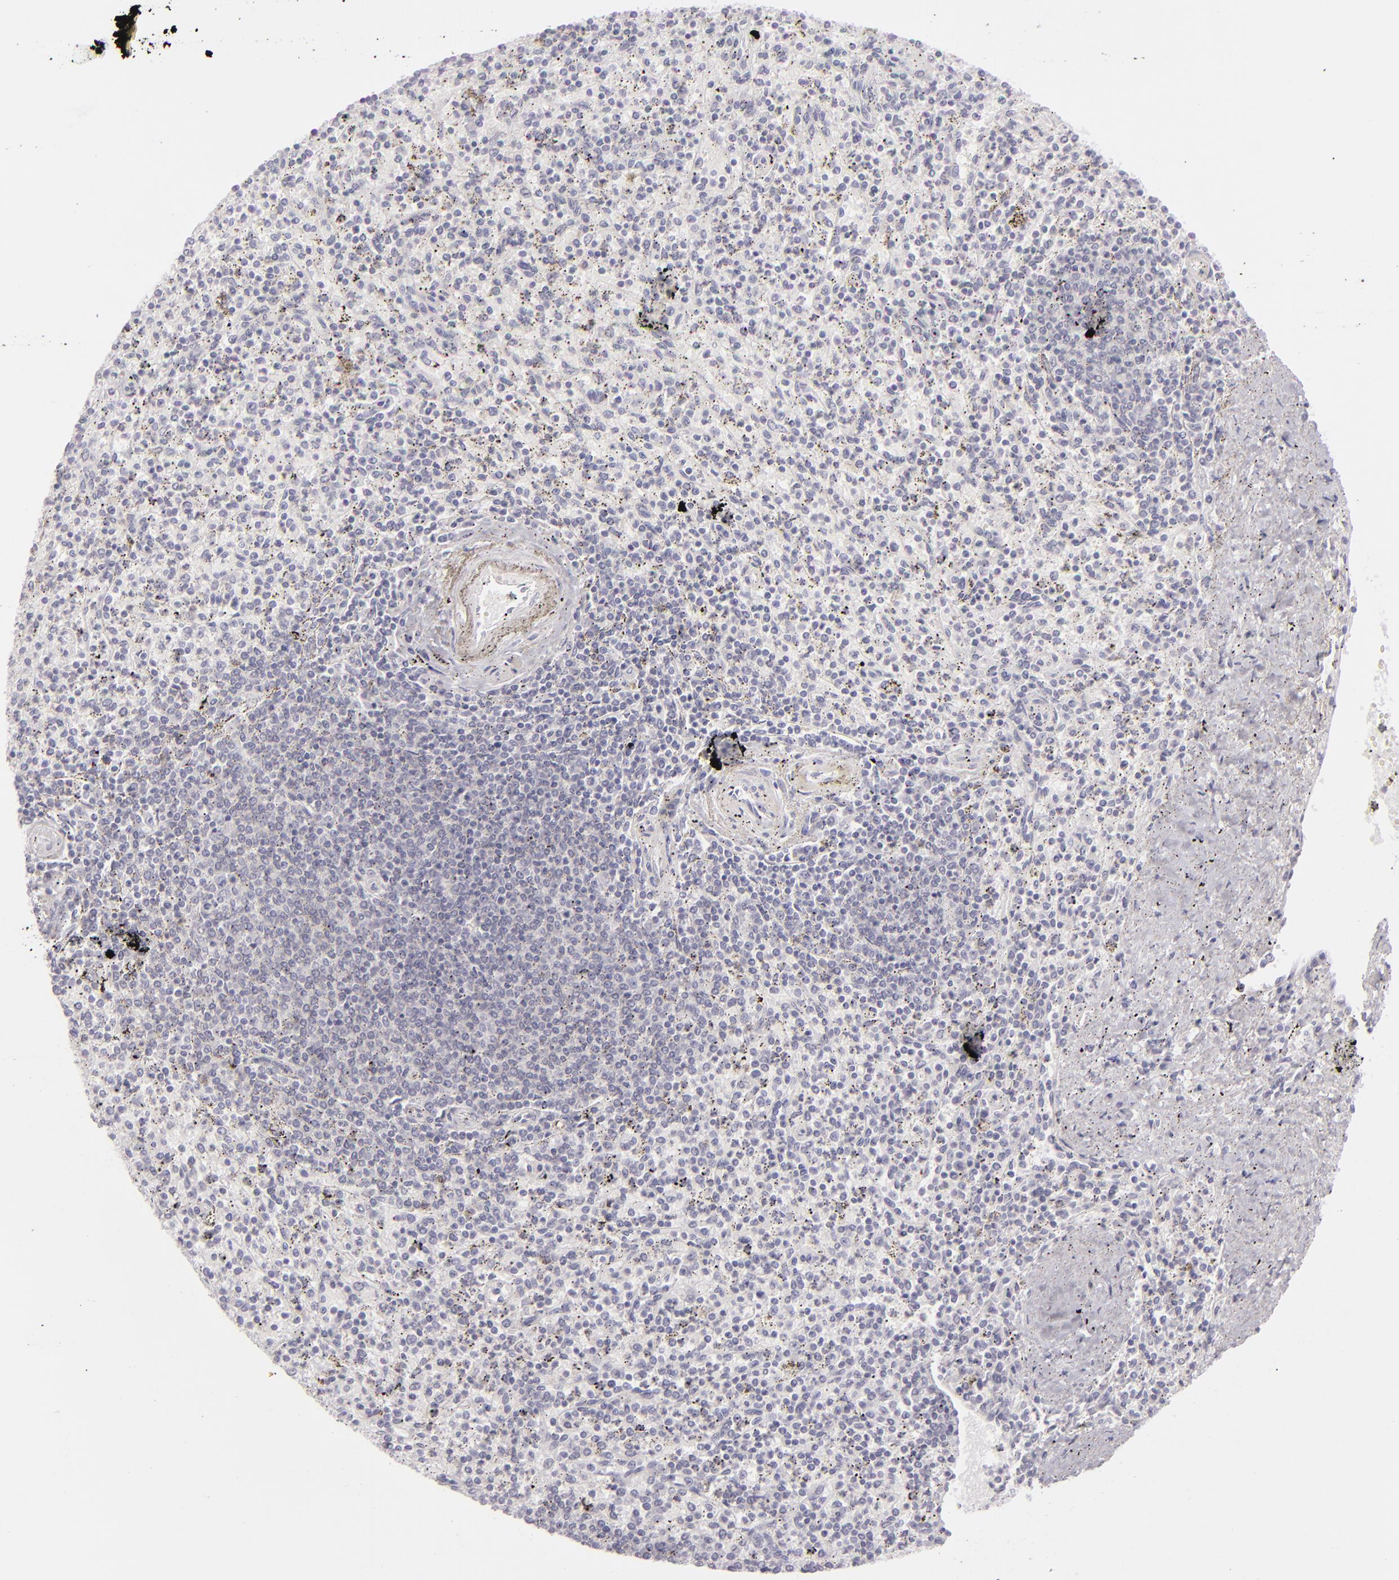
{"staining": {"intensity": "negative", "quantity": "none", "location": "none"}, "tissue": "spleen", "cell_type": "Cells in red pulp", "image_type": "normal", "snomed": [{"axis": "morphology", "description": "Normal tissue, NOS"}, {"axis": "topography", "description": "Spleen"}], "caption": "This is an immunohistochemistry (IHC) histopathology image of normal human spleen. There is no expression in cells in red pulp.", "gene": "CDX2", "patient": {"sex": "male", "age": 72}}